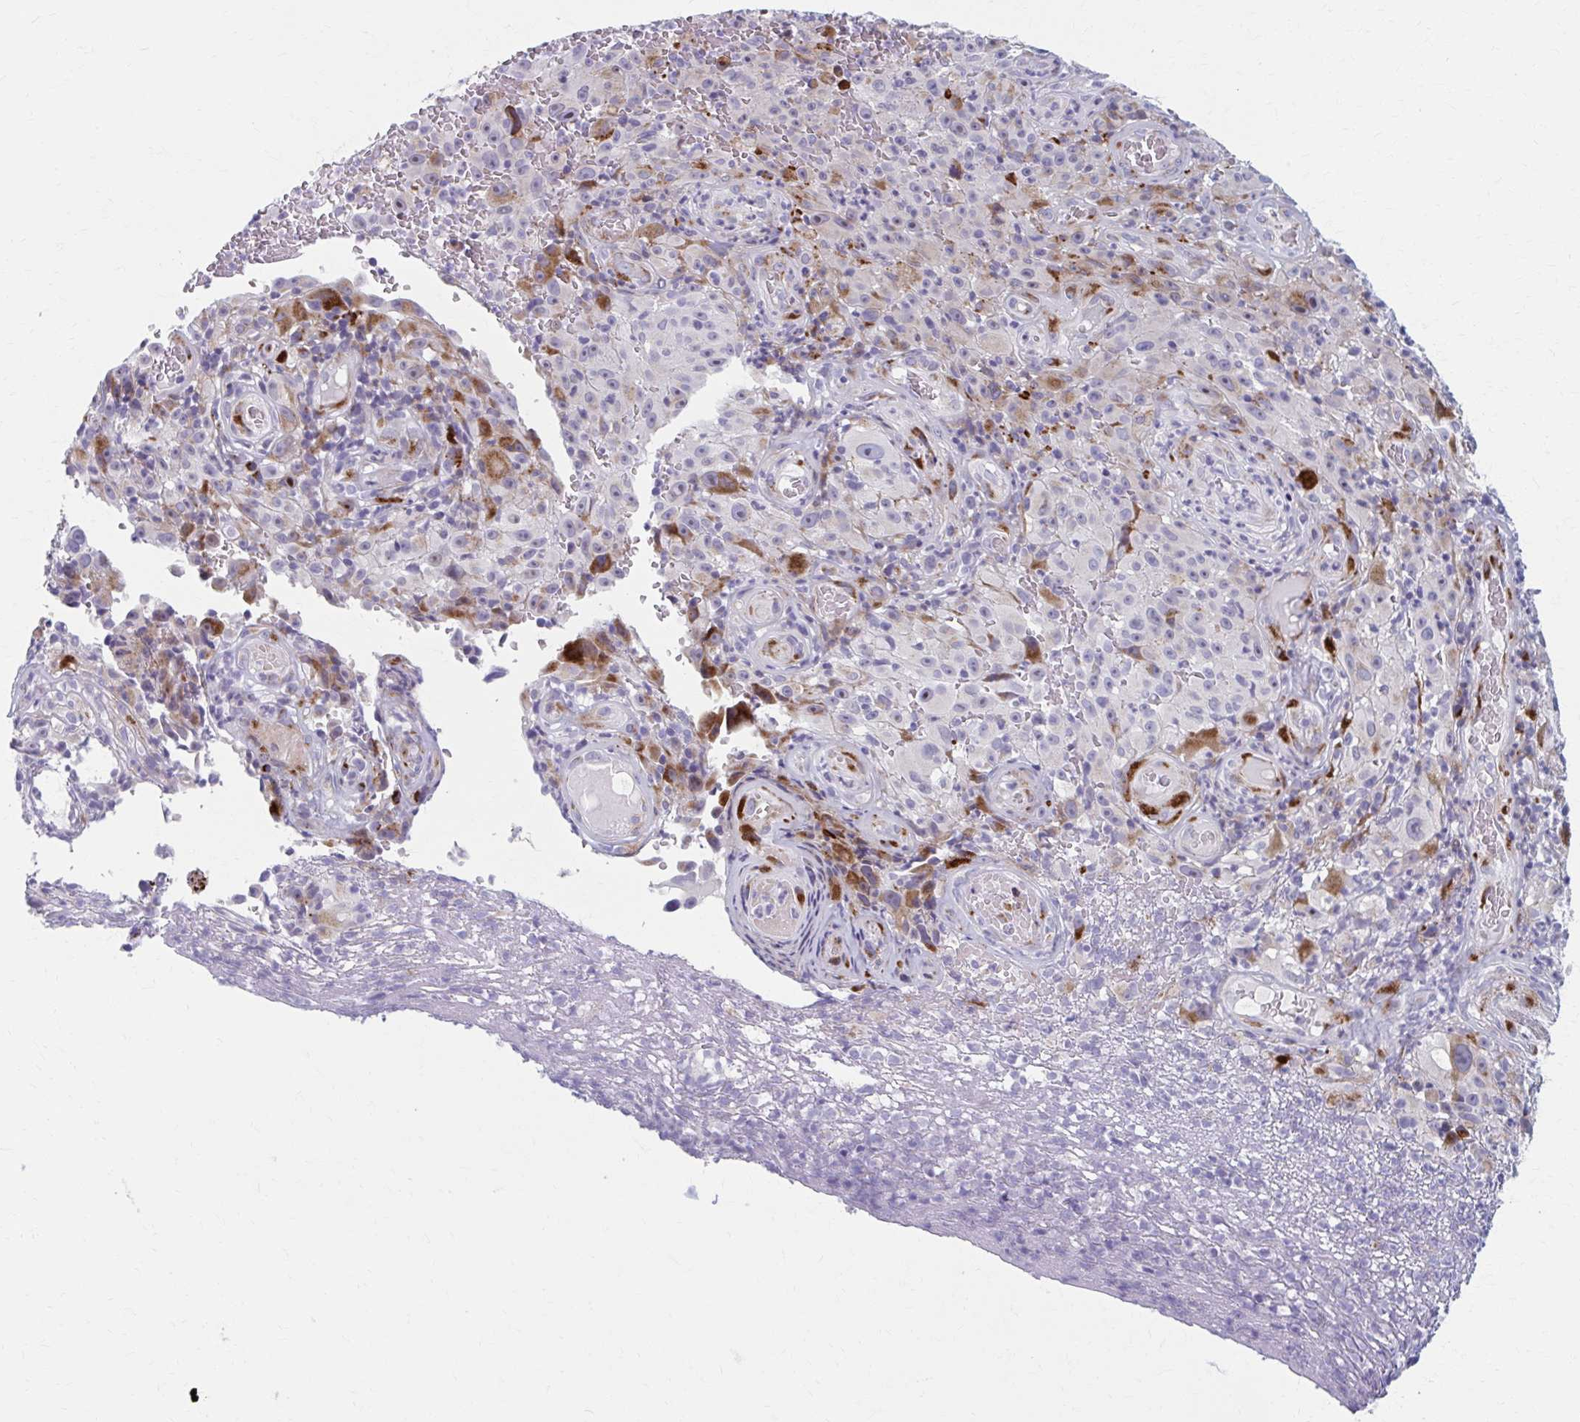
{"staining": {"intensity": "negative", "quantity": "none", "location": "none"}, "tissue": "melanoma", "cell_type": "Tumor cells", "image_type": "cancer", "snomed": [{"axis": "morphology", "description": "Malignant melanoma, NOS"}, {"axis": "topography", "description": "Skin"}], "caption": "Melanoma was stained to show a protein in brown. There is no significant expression in tumor cells.", "gene": "OLFM2", "patient": {"sex": "female", "age": 82}}